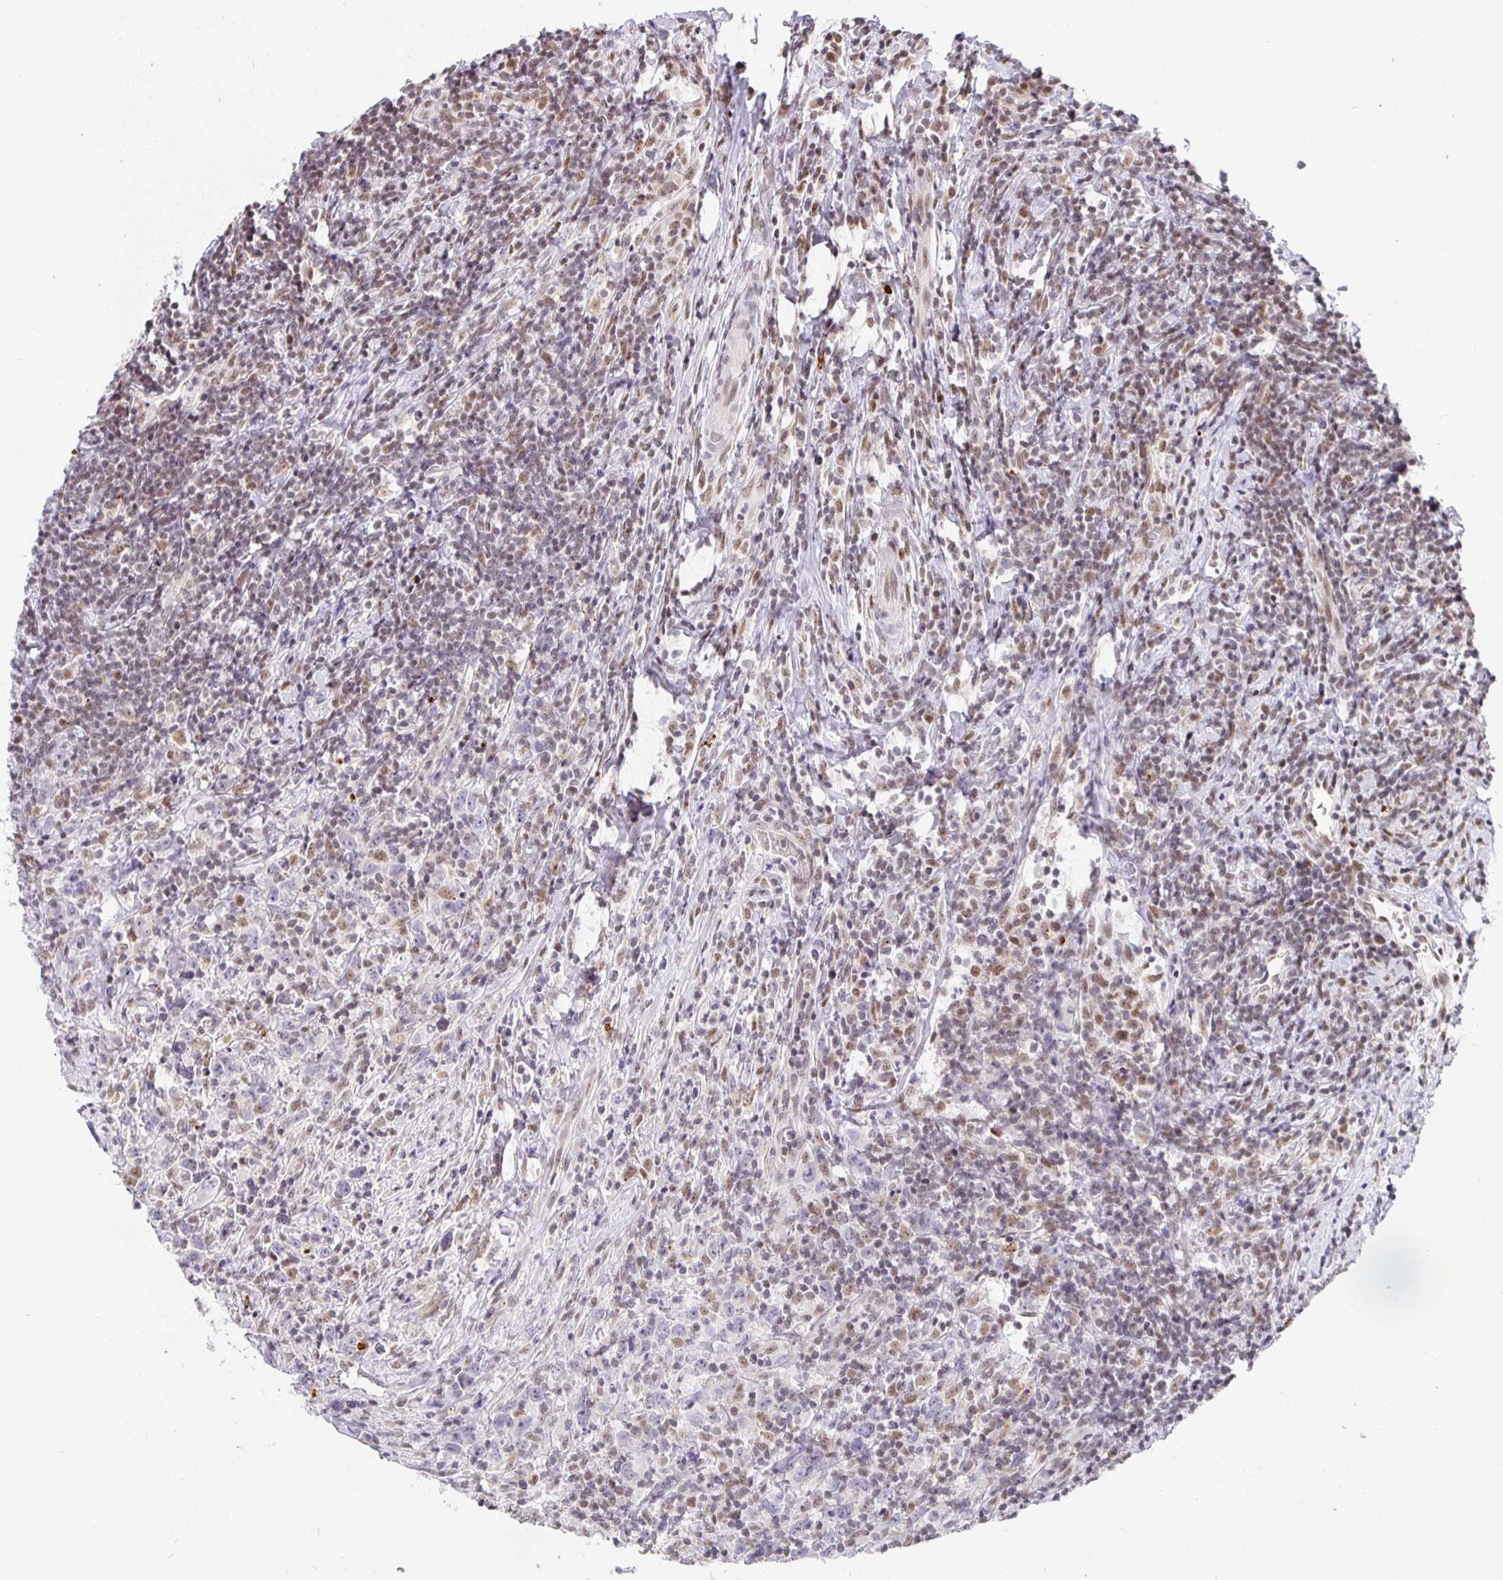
{"staining": {"intensity": "negative", "quantity": "none", "location": "none"}, "tissue": "lymphoma", "cell_type": "Tumor cells", "image_type": "cancer", "snomed": [{"axis": "morphology", "description": "Hodgkin's disease, NOS"}, {"axis": "topography", "description": "Lymph node"}], "caption": "Tumor cells show no significant positivity in lymphoma.", "gene": "SMARCA2", "patient": {"sex": "female", "age": 18}}